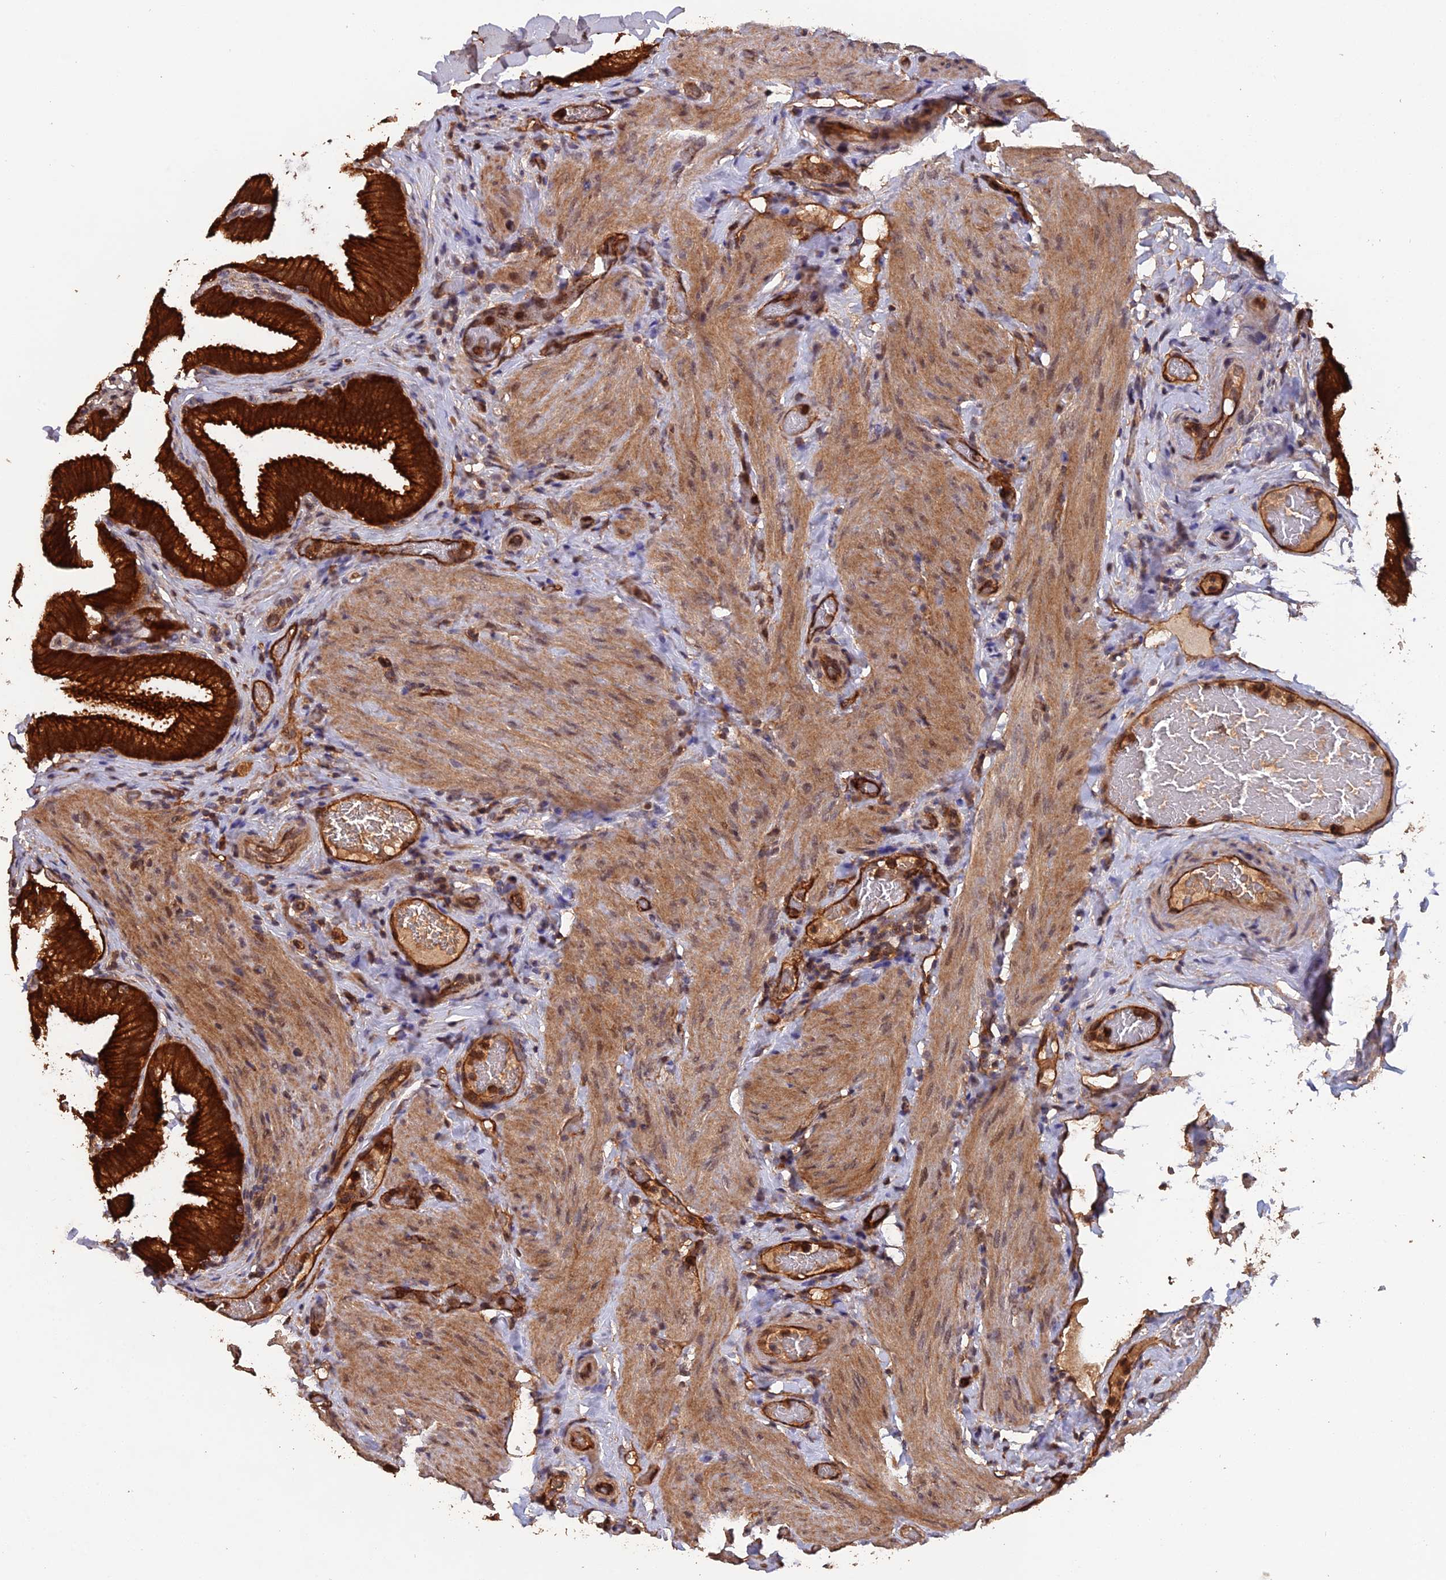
{"staining": {"intensity": "strong", "quantity": ">75%", "location": "cytoplasmic/membranous"}, "tissue": "gallbladder", "cell_type": "Glandular cells", "image_type": "normal", "snomed": [{"axis": "morphology", "description": "Normal tissue, NOS"}, {"axis": "topography", "description": "Gallbladder"}], "caption": "The immunohistochemical stain labels strong cytoplasmic/membranous expression in glandular cells of normal gallbladder. (DAB IHC with brightfield microscopy, high magnification).", "gene": "RALGAPA2", "patient": {"sex": "male", "age": 54}}